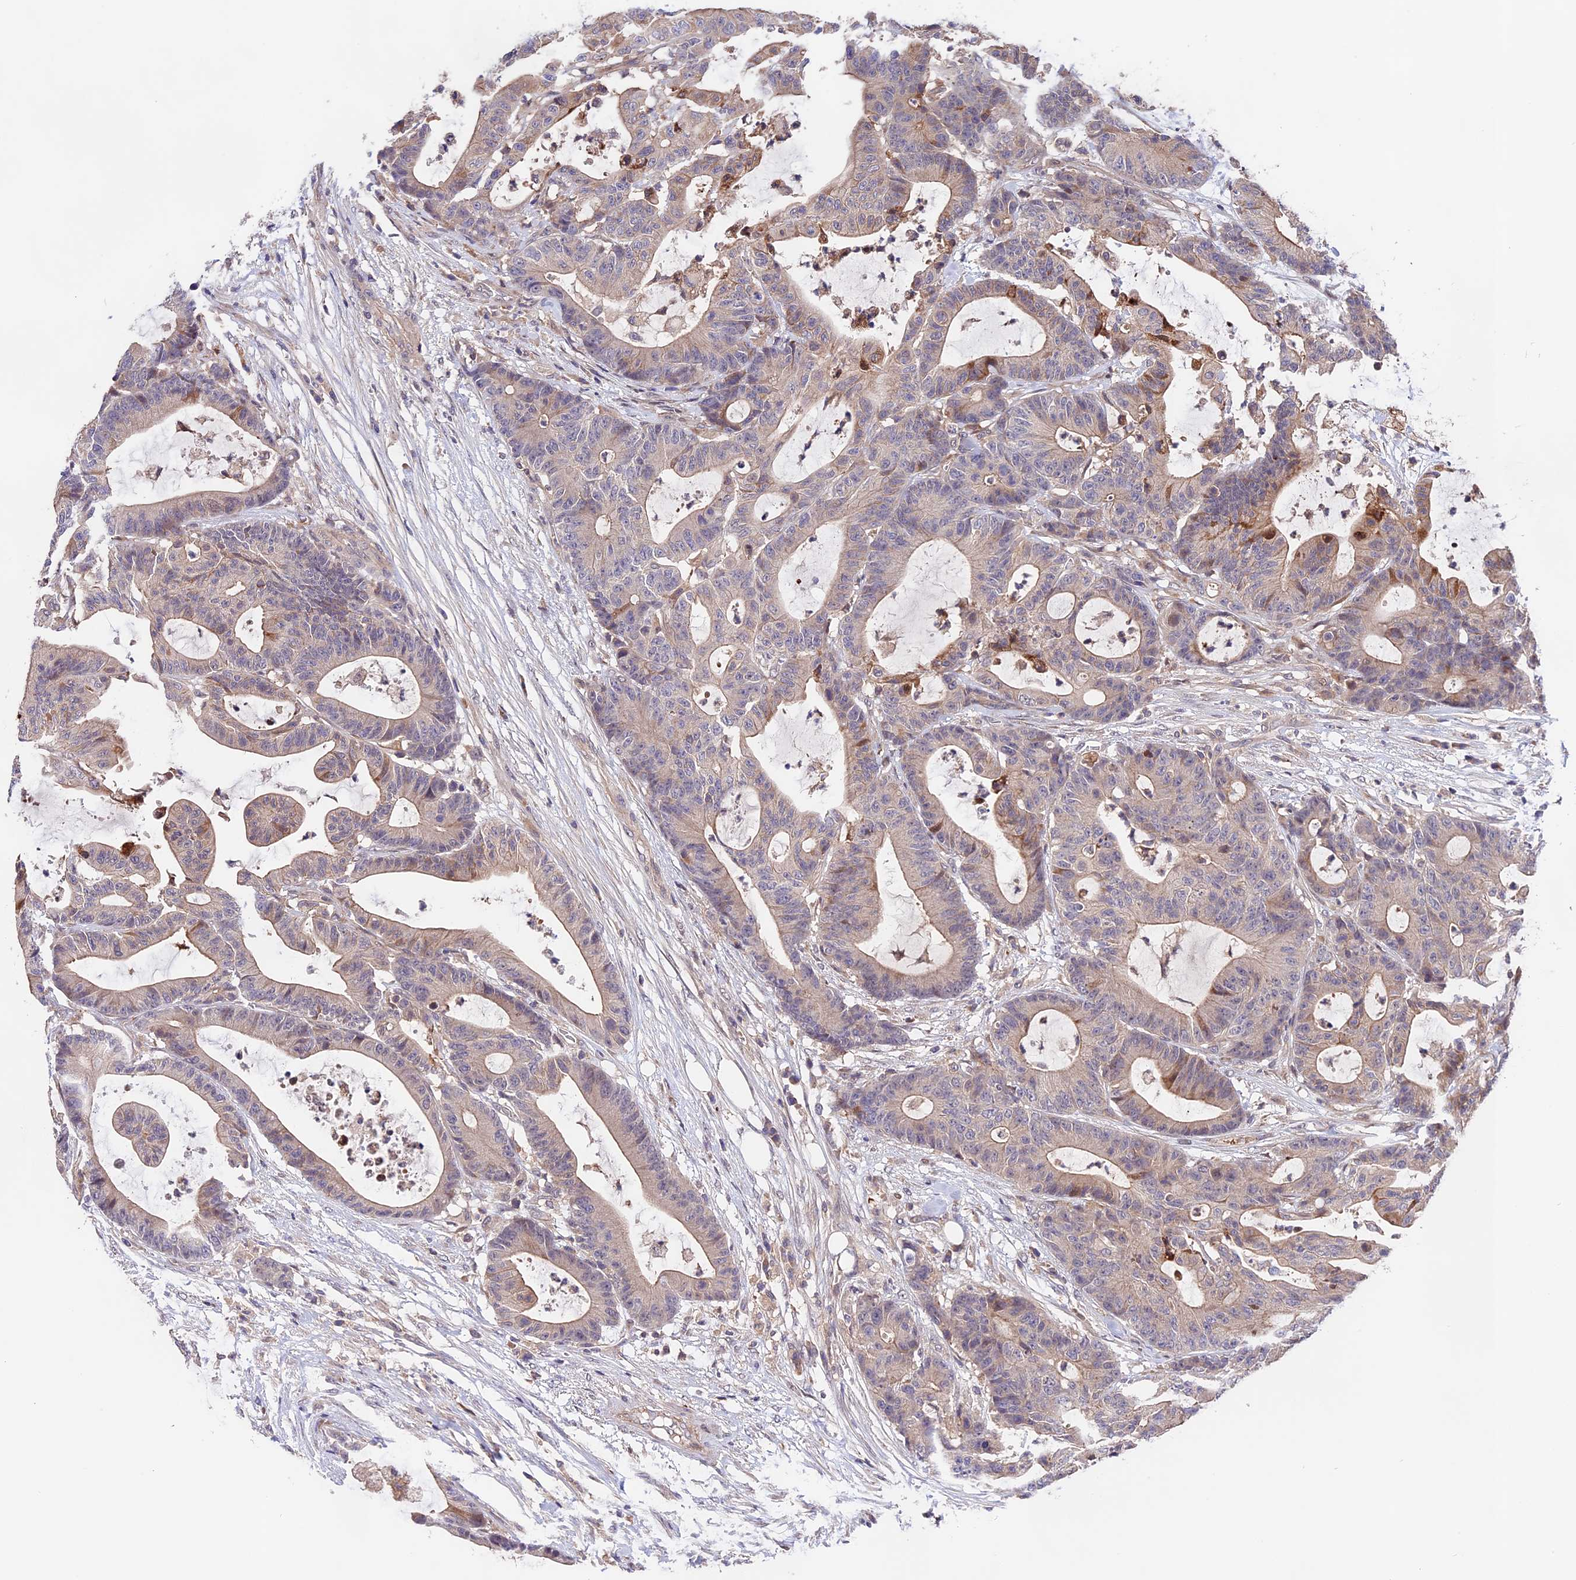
{"staining": {"intensity": "weak", "quantity": "<25%", "location": "cytoplasmic/membranous"}, "tissue": "colorectal cancer", "cell_type": "Tumor cells", "image_type": "cancer", "snomed": [{"axis": "morphology", "description": "Adenocarcinoma, NOS"}, {"axis": "topography", "description": "Colon"}], "caption": "Immunohistochemistry (IHC) photomicrograph of neoplastic tissue: colorectal cancer (adenocarcinoma) stained with DAB (3,3'-diaminobenzidine) displays no significant protein positivity in tumor cells. Brightfield microscopy of IHC stained with DAB (3,3'-diaminobenzidine) (brown) and hematoxylin (blue), captured at high magnification.", "gene": "CACNA1H", "patient": {"sex": "female", "age": 84}}